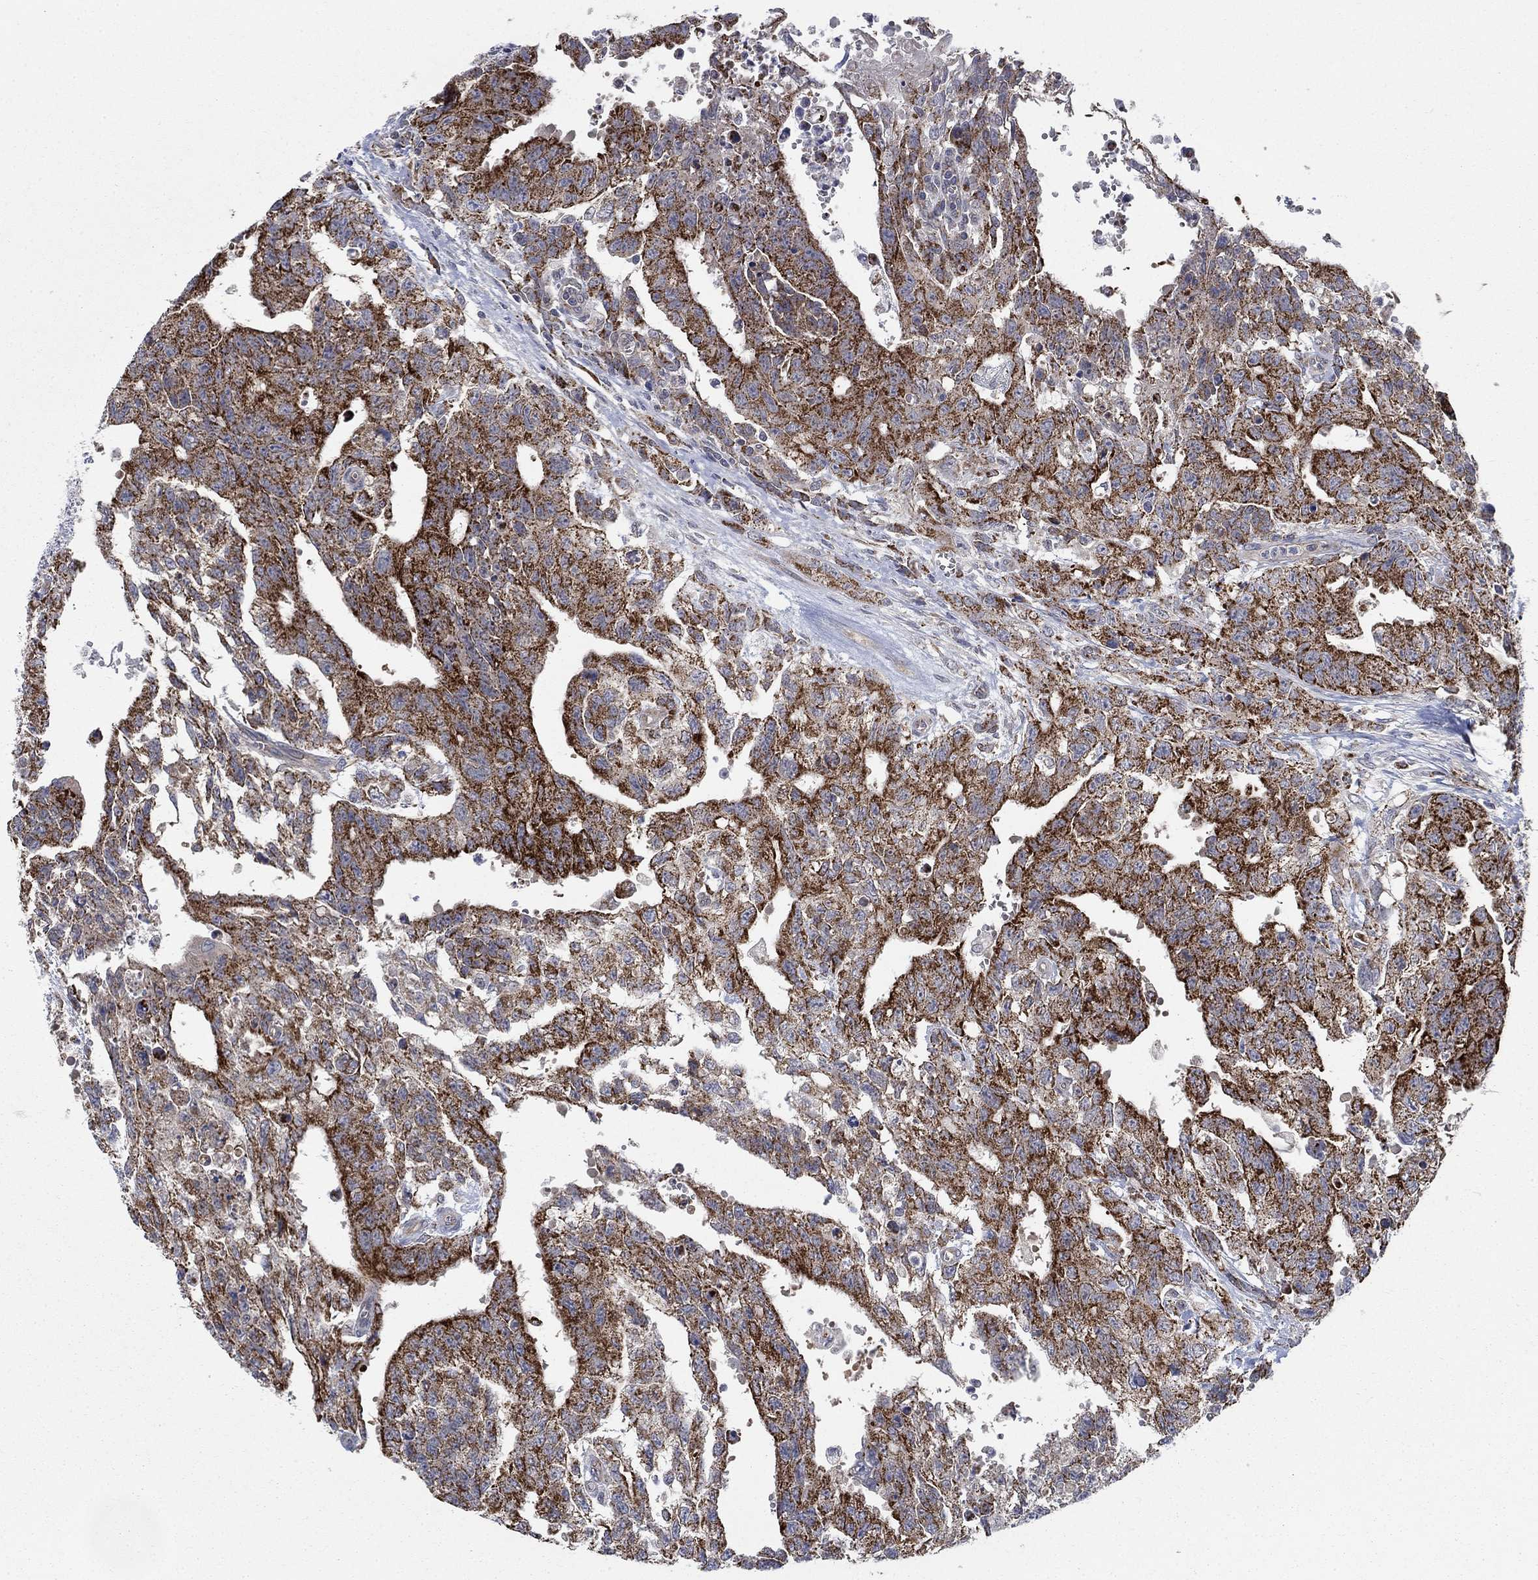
{"staining": {"intensity": "strong", "quantity": ">75%", "location": "cytoplasmic/membranous"}, "tissue": "testis cancer", "cell_type": "Tumor cells", "image_type": "cancer", "snomed": [{"axis": "morphology", "description": "Carcinoma, Embryonal, NOS"}, {"axis": "topography", "description": "Testis"}], "caption": "IHC micrograph of embryonal carcinoma (testis) stained for a protein (brown), which reveals high levels of strong cytoplasmic/membranous positivity in about >75% of tumor cells.", "gene": "NME7", "patient": {"sex": "male", "age": 24}}